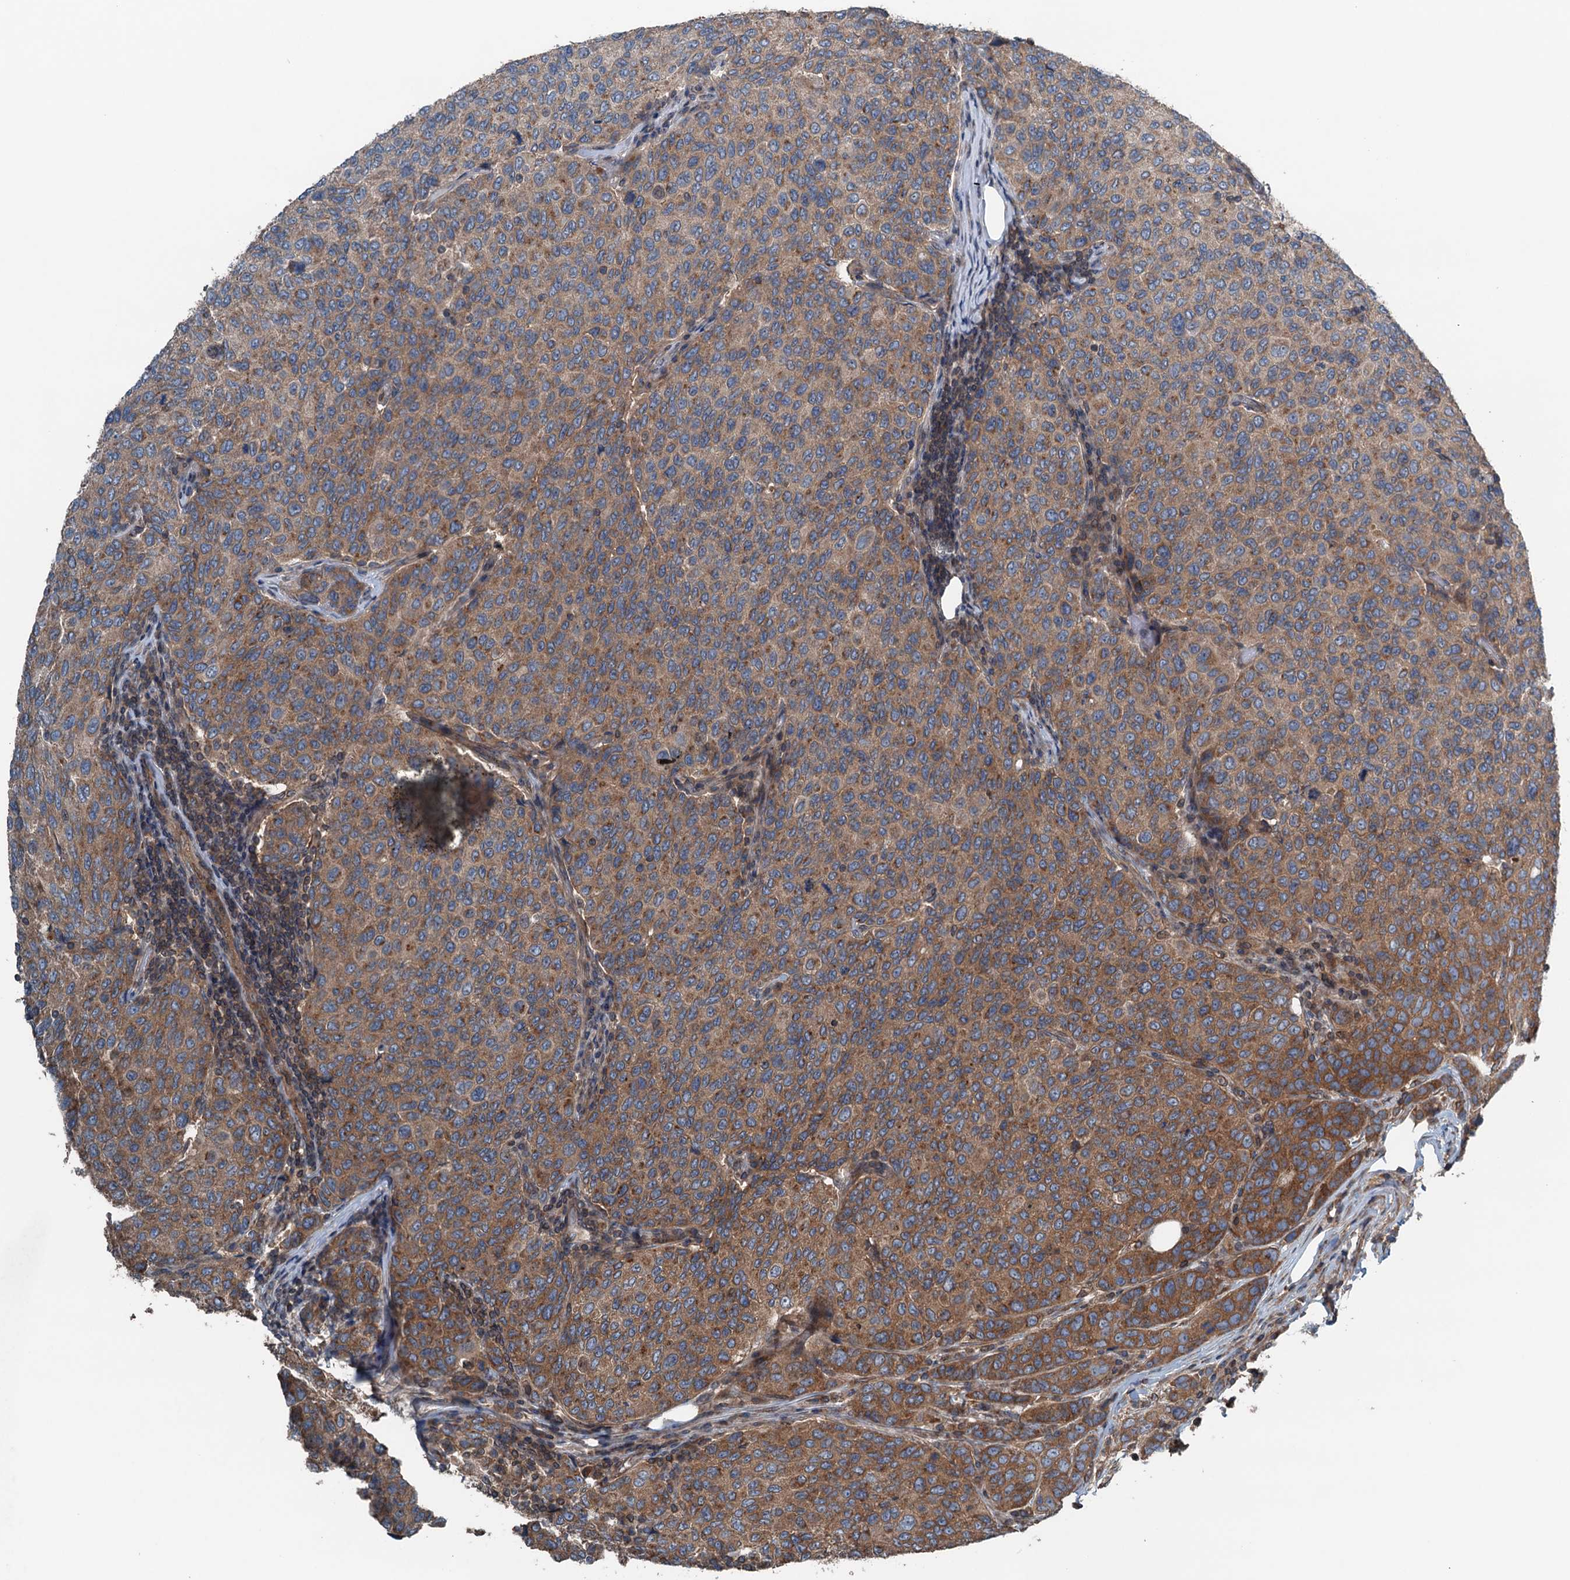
{"staining": {"intensity": "moderate", "quantity": ">75%", "location": "cytoplasmic/membranous"}, "tissue": "breast cancer", "cell_type": "Tumor cells", "image_type": "cancer", "snomed": [{"axis": "morphology", "description": "Duct carcinoma"}, {"axis": "topography", "description": "Breast"}], "caption": "This image exhibits immunohistochemistry (IHC) staining of human breast invasive ductal carcinoma, with medium moderate cytoplasmic/membranous expression in approximately >75% of tumor cells.", "gene": "TRAPPC8", "patient": {"sex": "female", "age": 55}}